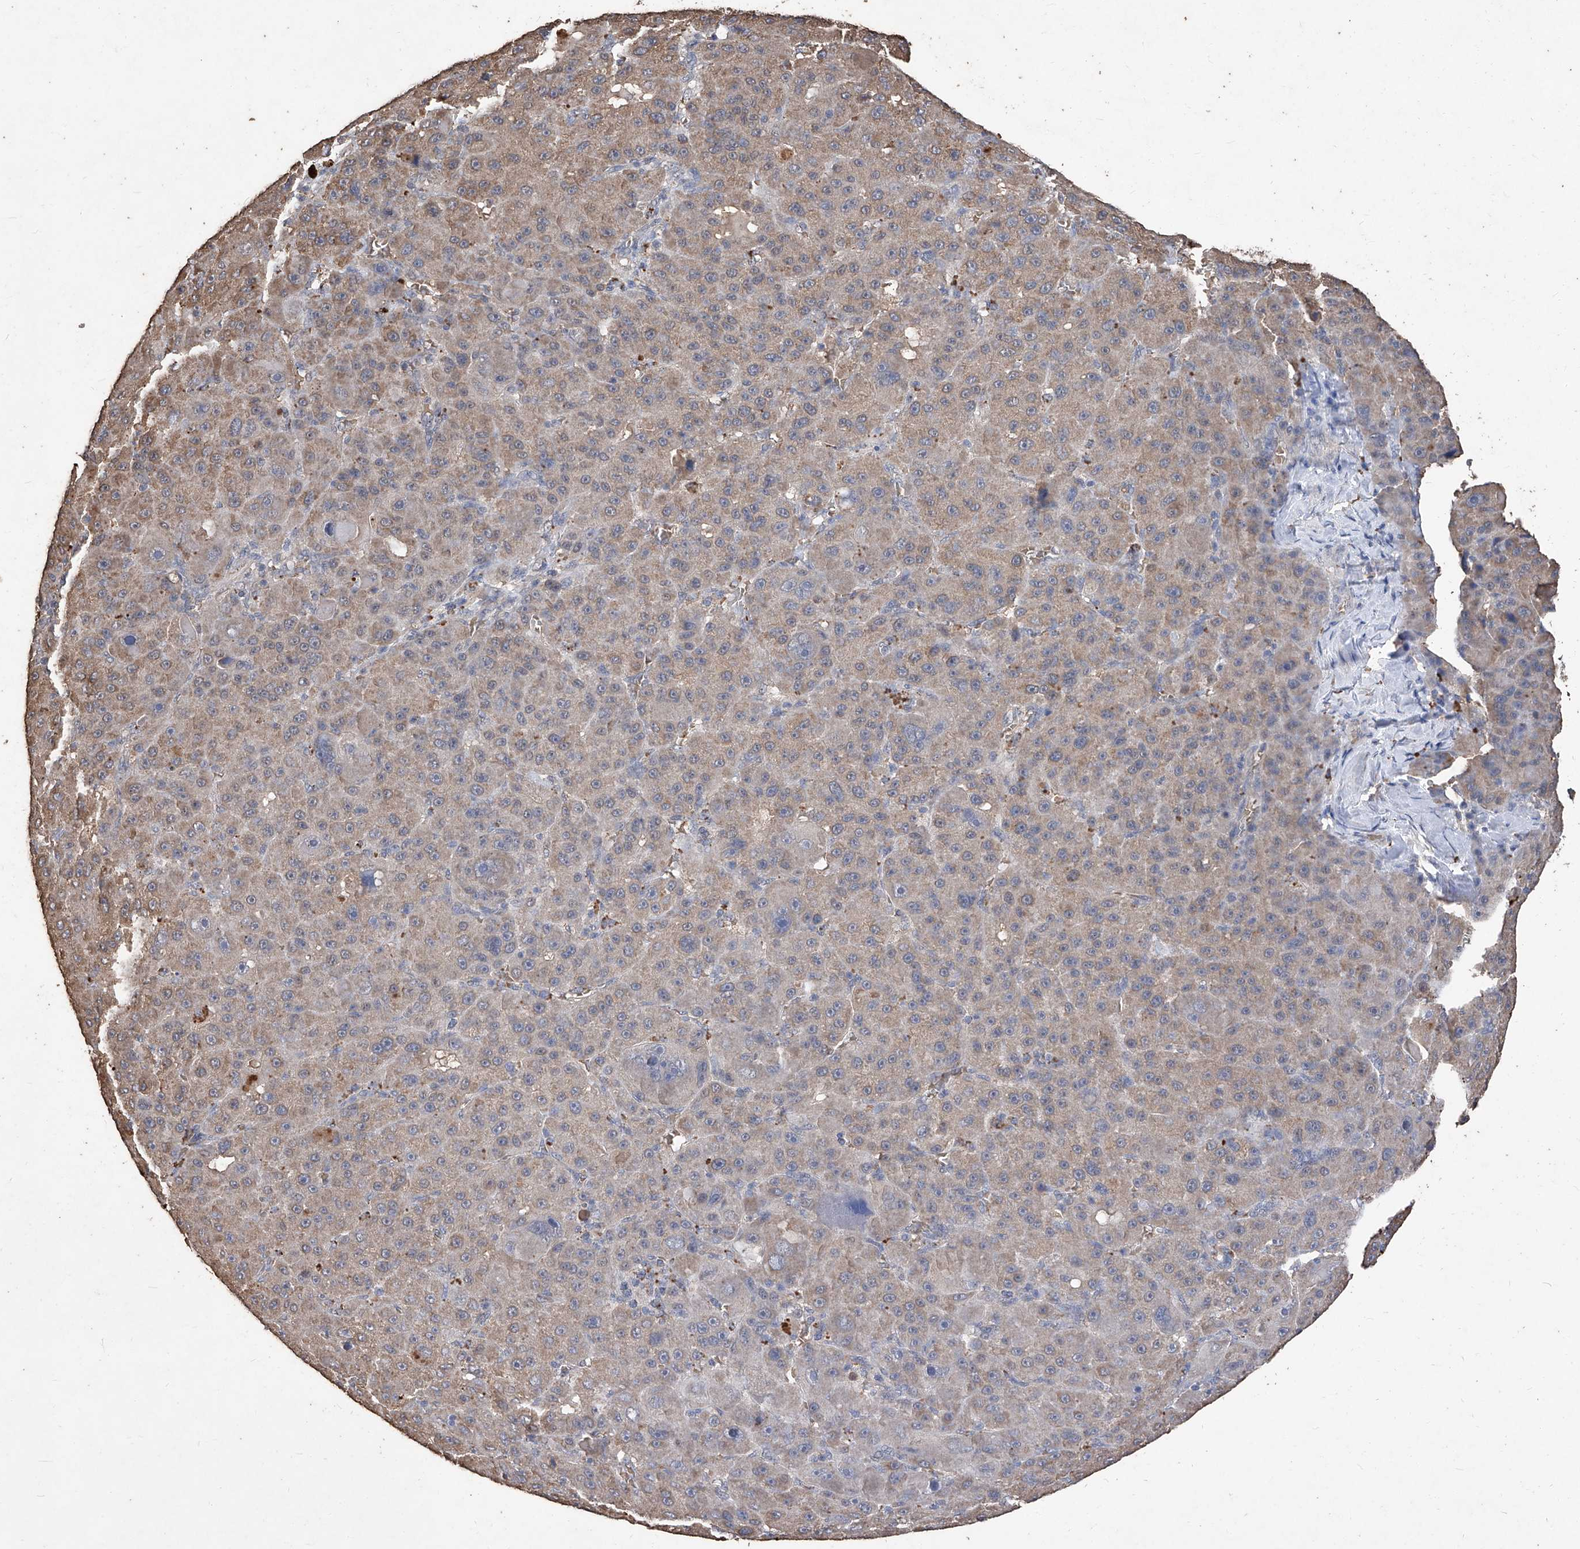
{"staining": {"intensity": "weak", "quantity": ">75%", "location": "cytoplasmic/membranous"}, "tissue": "liver cancer", "cell_type": "Tumor cells", "image_type": "cancer", "snomed": [{"axis": "morphology", "description": "Carcinoma, Hepatocellular, NOS"}, {"axis": "topography", "description": "Liver"}], "caption": "Liver cancer (hepatocellular carcinoma) tissue shows weak cytoplasmic/membranous staining in about >75% of tumor cells, visualized by immunohistochemistry.", "gene": "EML1", "patient": {"sex": "male", "age": 76}}